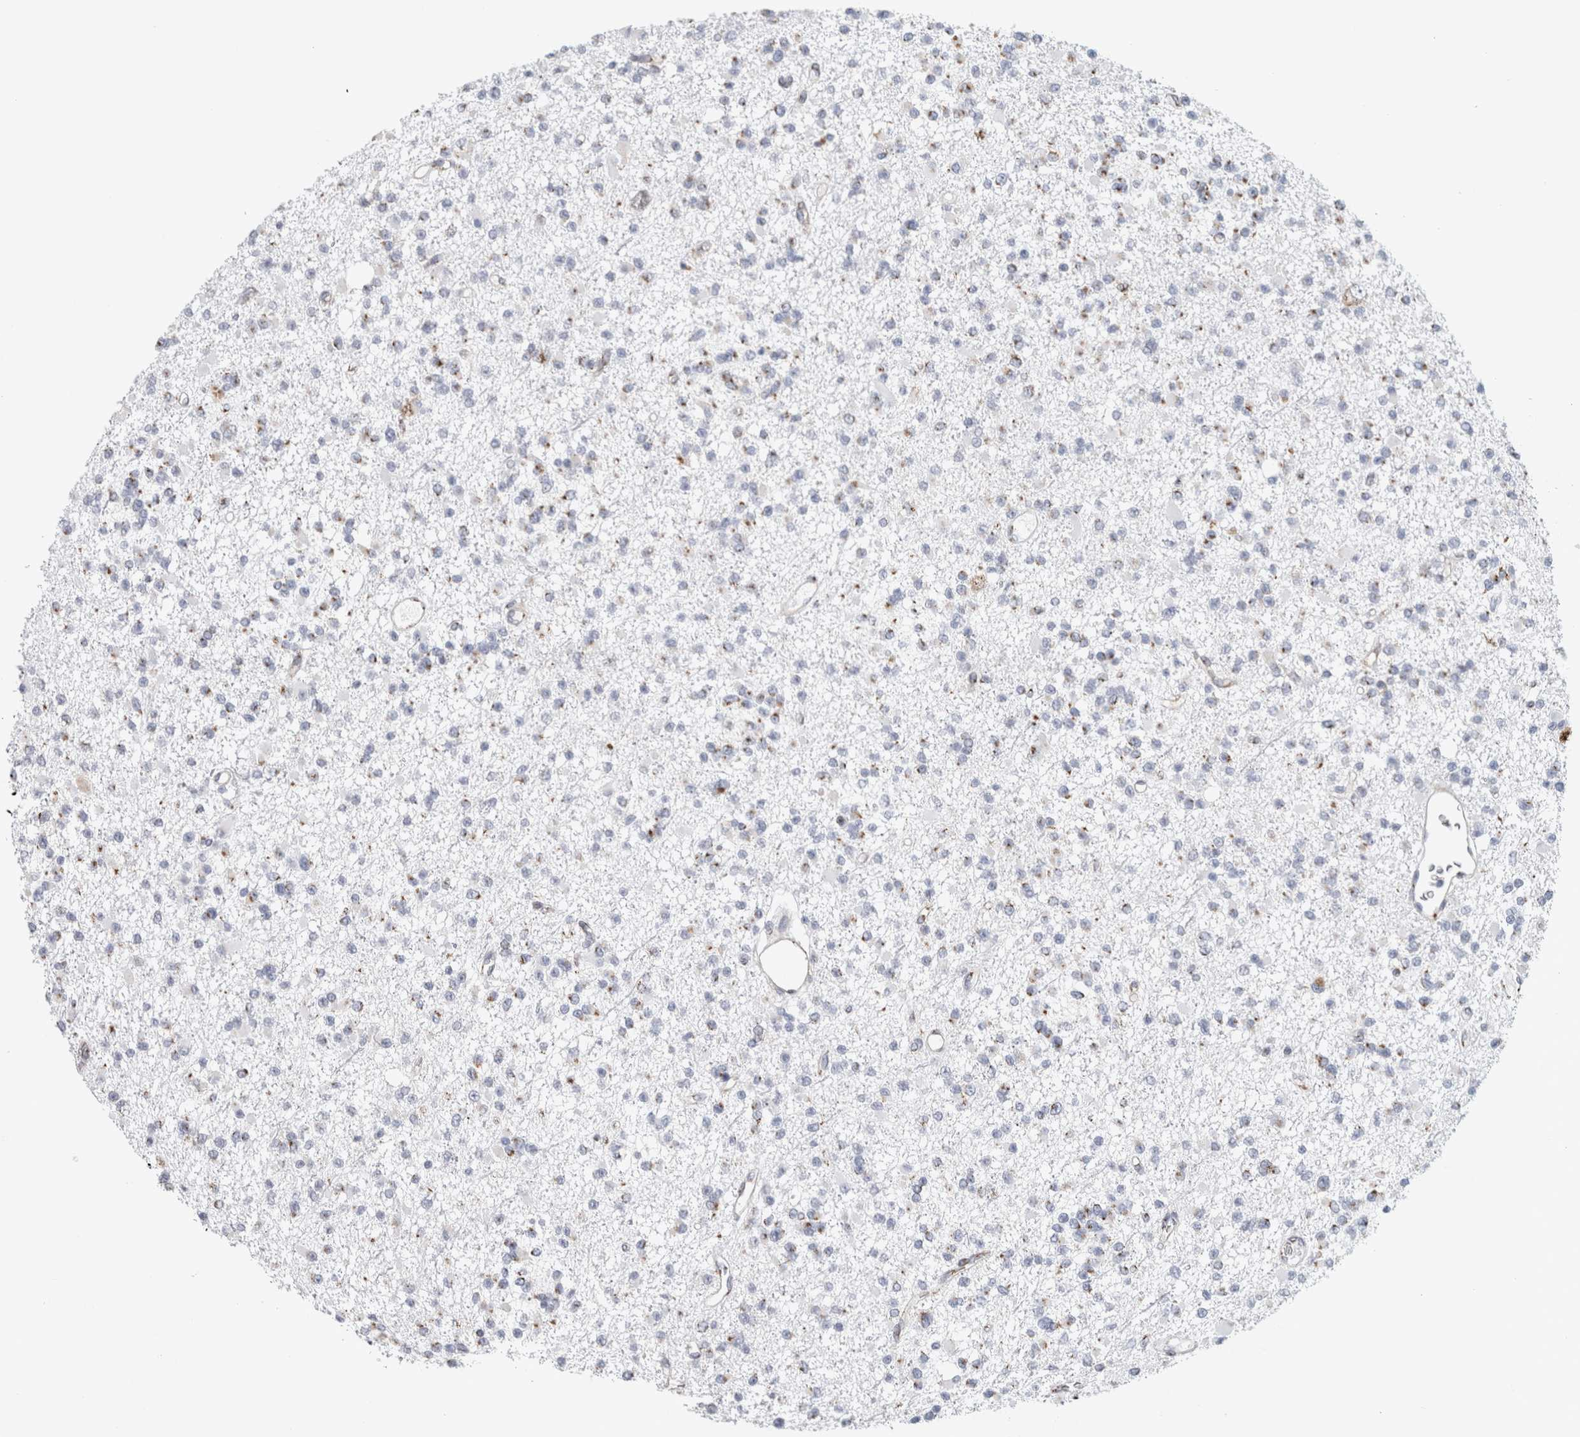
{"staining": {"intensity": "weak", "quantity": "25%-75%", "location": "cytoplasmic/membranous"}, "tissue": "glioma", "cell_type": "Tumor cells", "image_type": "cancer", "snomed": [{"axis": "morphology", "description": "Glioma, malignant, Low grade"}, {"axis": "topography", "description": "Brain"}], "caption": "There is low levels of weak cytoplasmic/membranous staining in tumor cells of malignant glioma (low-grade), as demonstrated by immunohistochemical staining (brown color).", "gene": "MCFD2", "patient": {"sex": "female", "age": 22}}